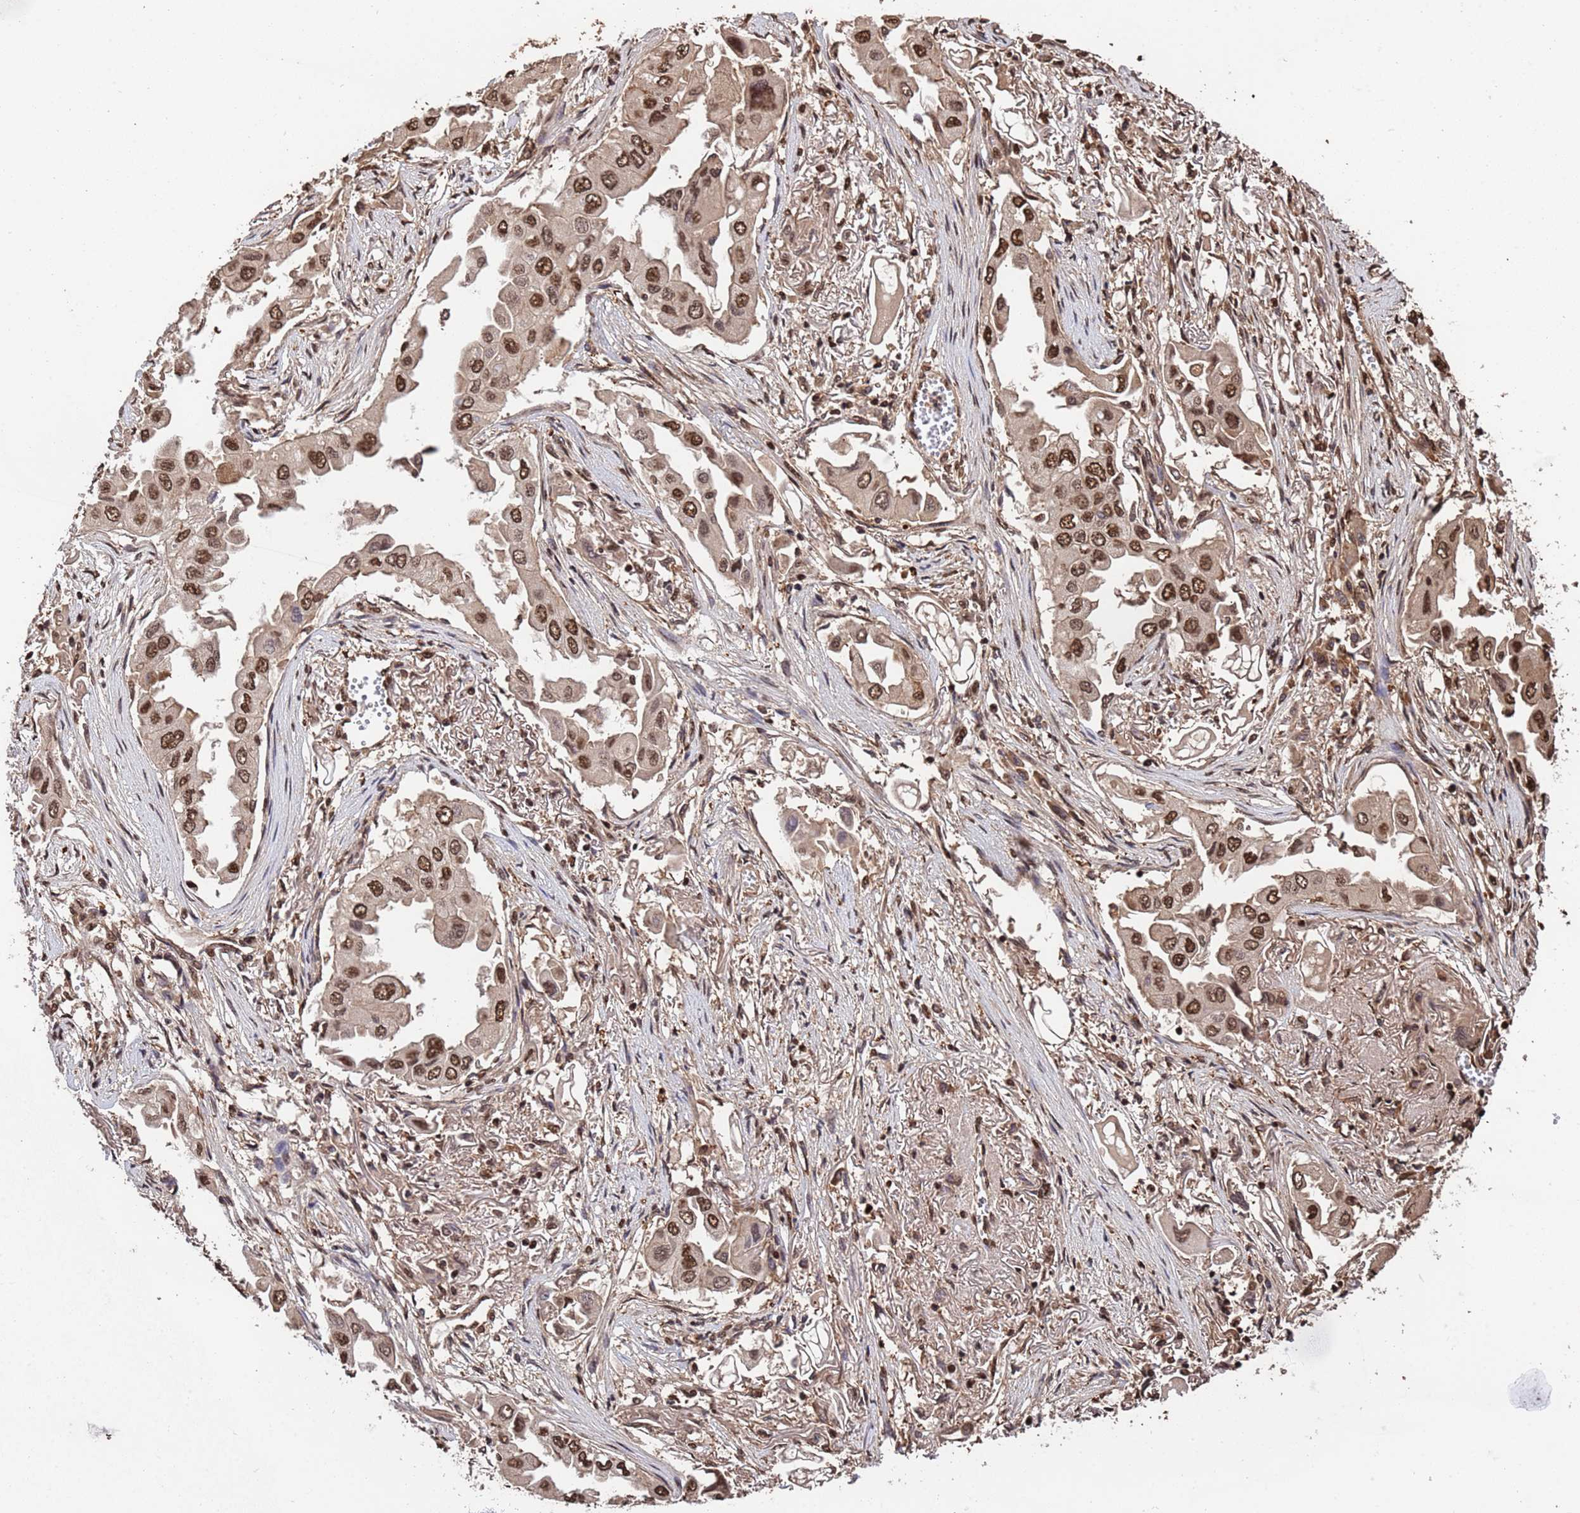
{"staining": {"intensity": "moderate", "quantity": ">75%", "location": "nuclear"}, "tissue": "lung cancer", "cell_type": "Tumor cells", "image_type": "cancer", "snomed": [{"axis": "morphology", "description": "Adenocarcinoma, NOS"}, {"axis": "topography", "description": "Lung"}], "caption": "Lung cancer (adenocarcinoma) tissue displays moderate nuclear staining in approximately >75% of tumor cells, visualized by immunohistochemistry. Nuclei are stained in blue.", "gene": "SUMO4", "patient": {"sex": "female", "age": 76}}